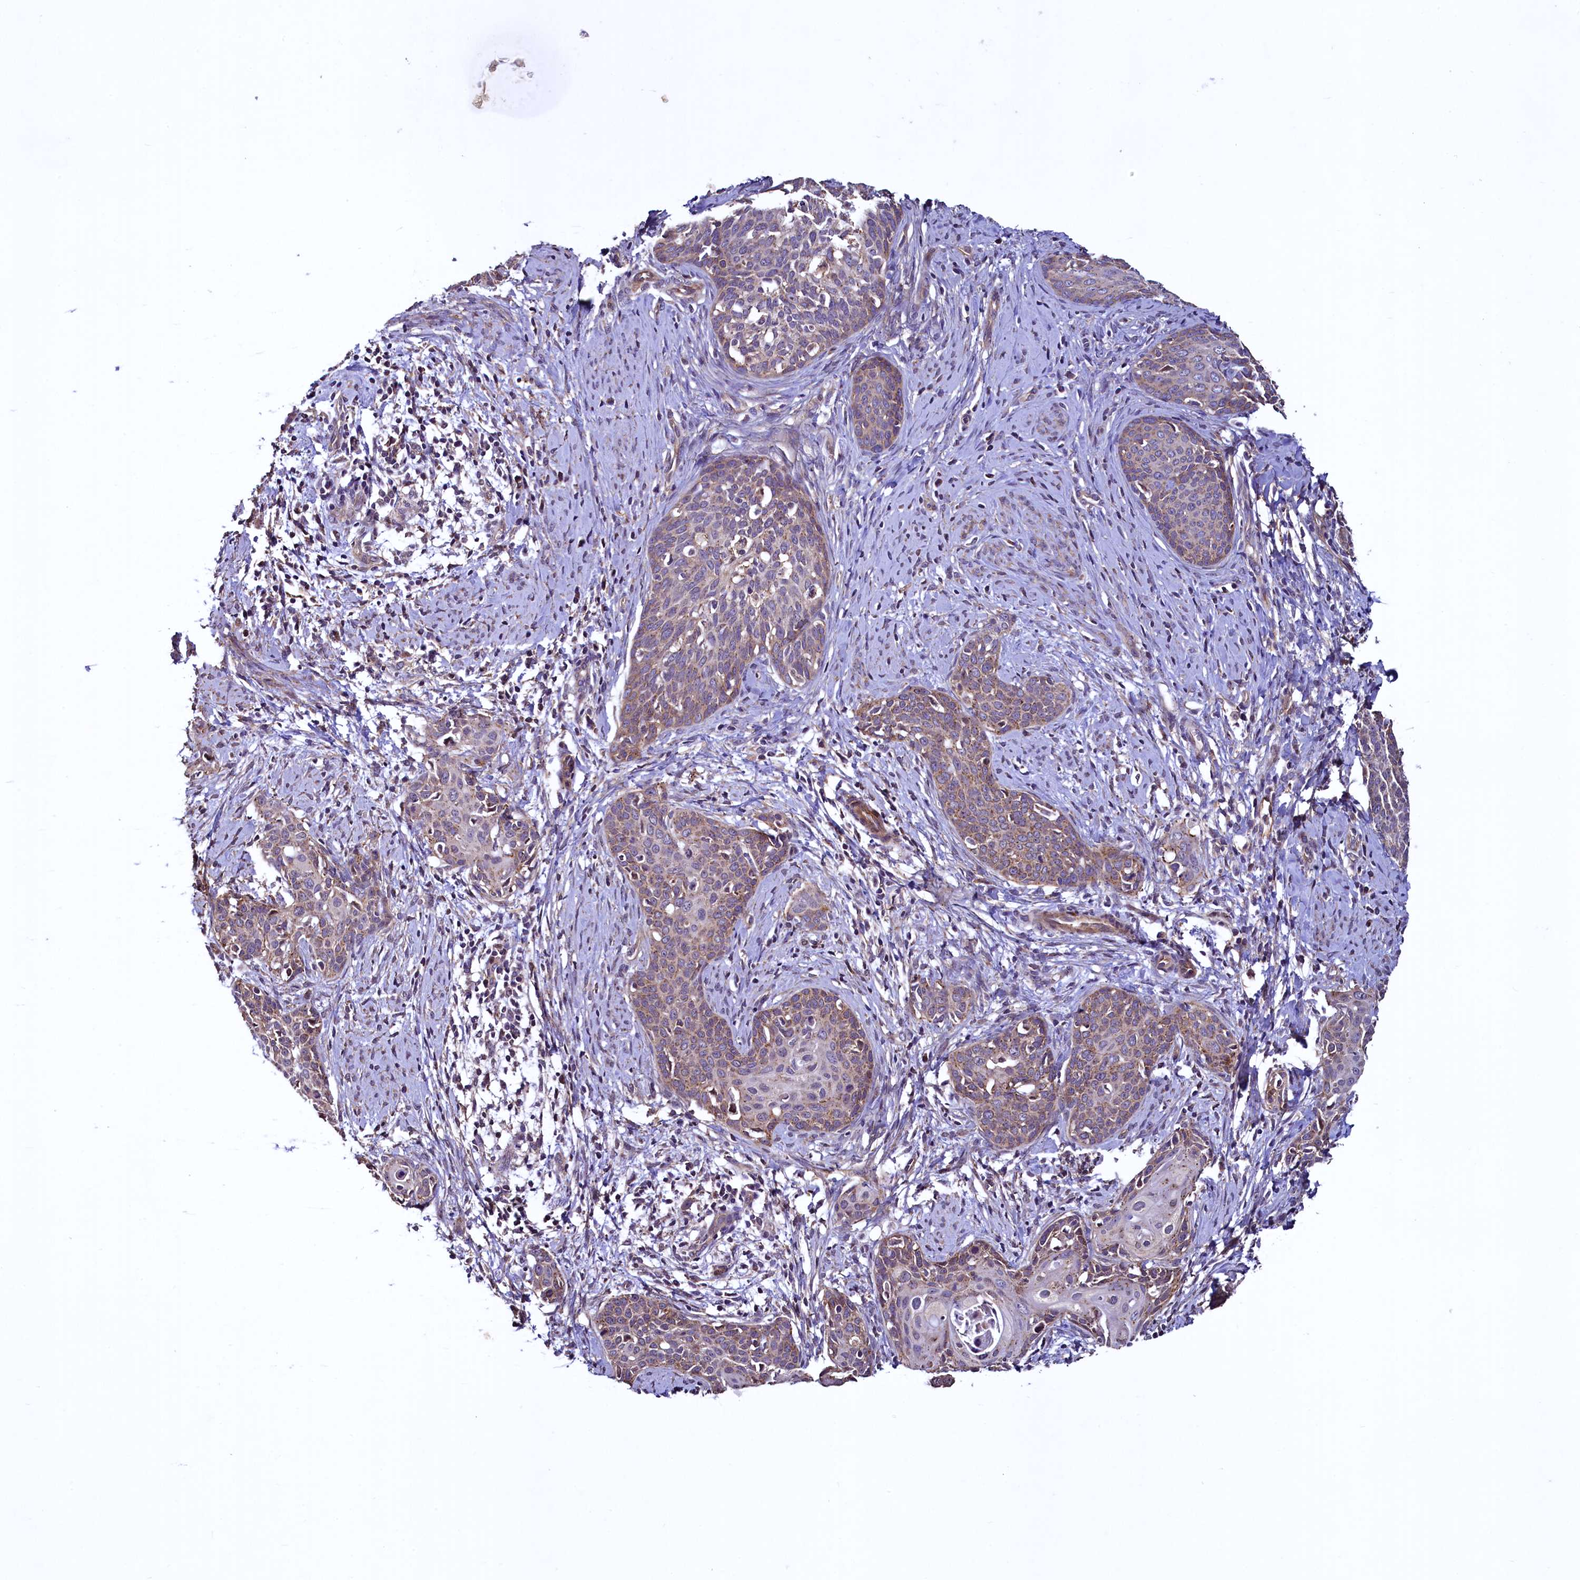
{"staining": {"intensity": "weak", "quantity": "25%-75%", "location": "cytoplasmic/membranous"}, "tissue": "cervical cancer", "cell_type": "Tumor cells", "image_type": "cancer", "snomed": [{"axis": "morphology", "description": "Squamous cell carcinoma, NOS"}, {"axis": "topography", "description": "Cervix"}], "caption": "A brown stain labels weak cytoplasmic/membranous staining of a protein in cervical cancer (squamous cell carcinoma) tumor cells.", "gene": "PALM", "patient": {"sex": "female", "age": 52}}